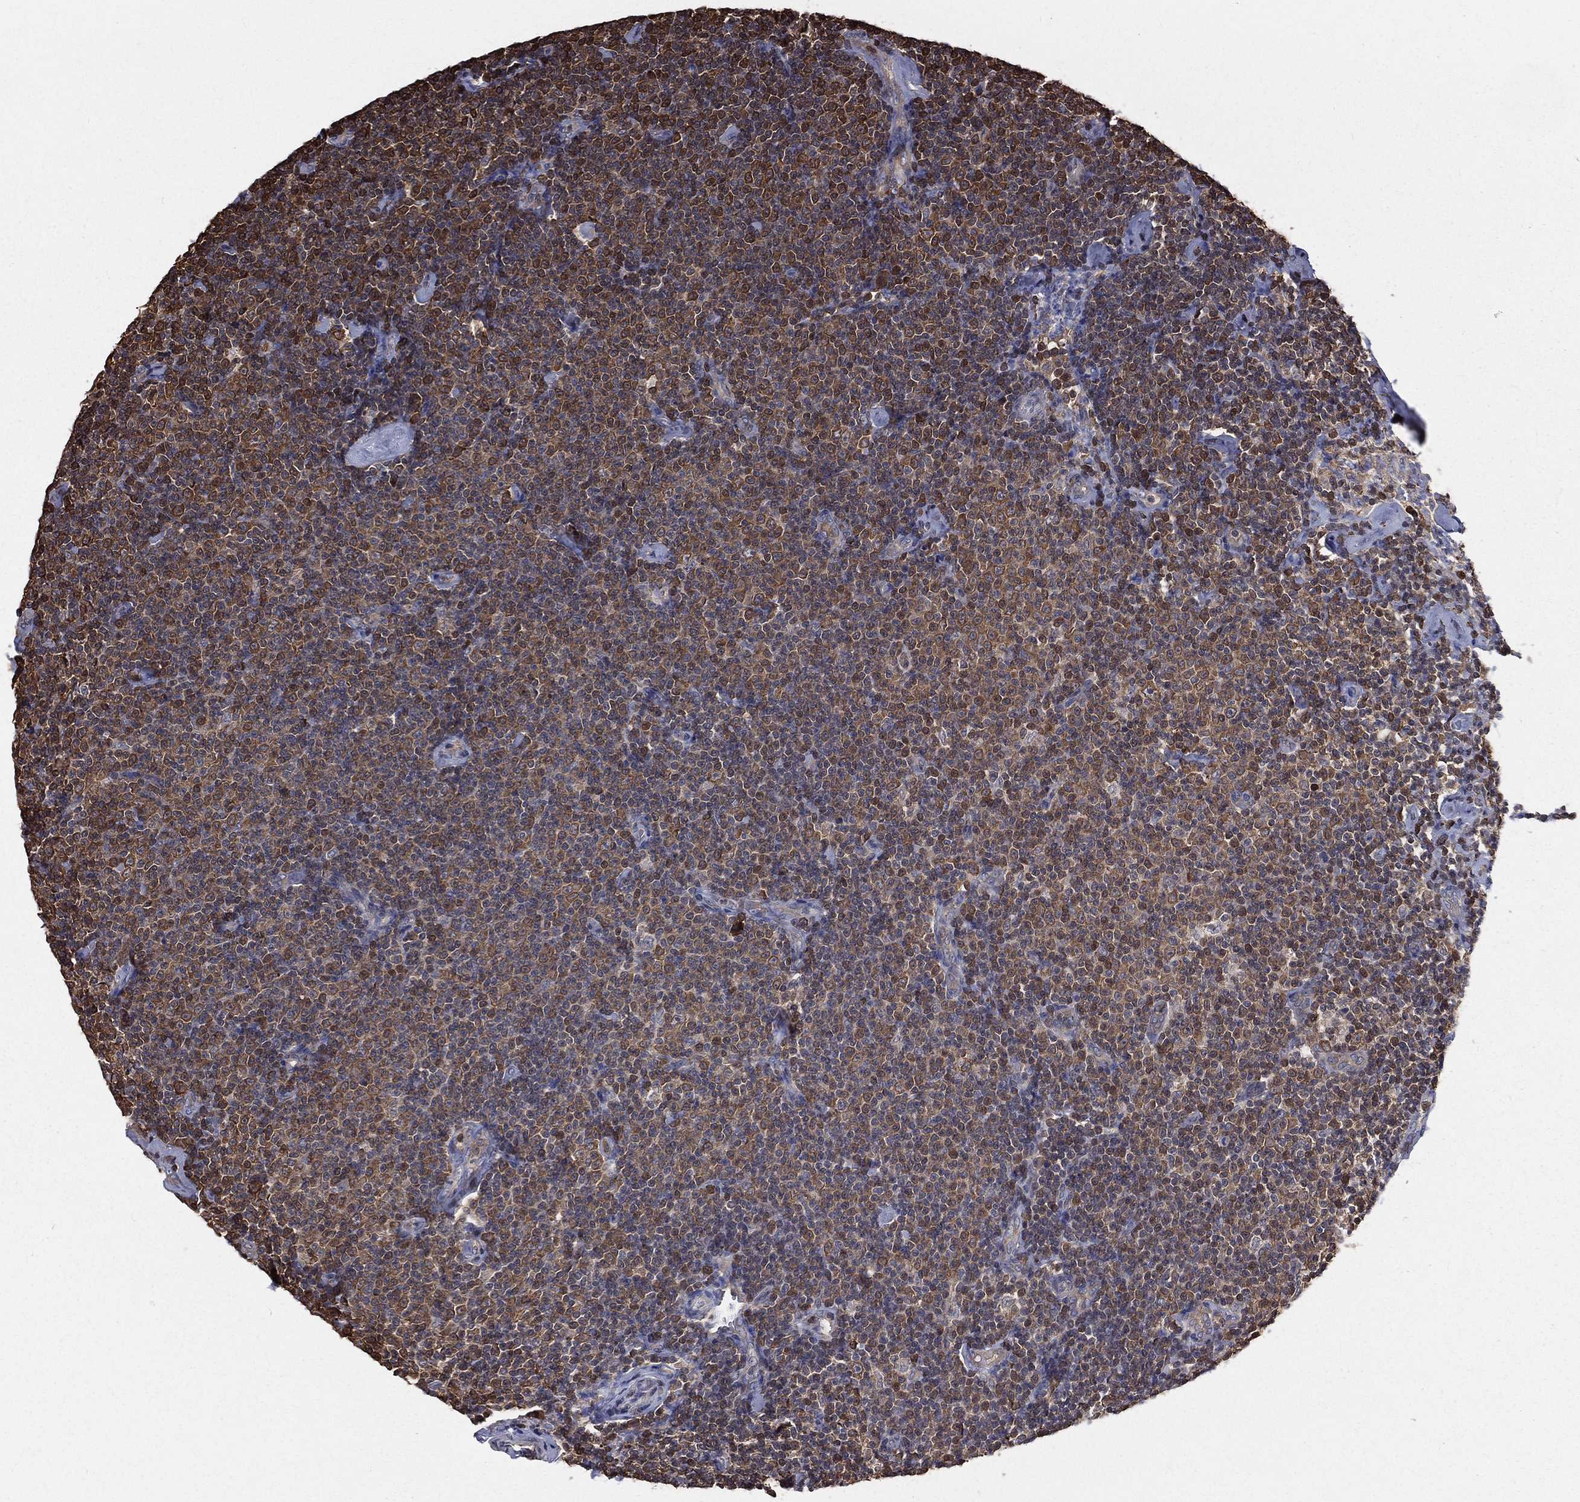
{"staining": {"intensity": "moderate", "quantity": "25%-75%", "location": "cytoplasmic/membranous,nuclear"}, "tissue": "lymphoma", "cell_type": "Tumor cells", "image_type": "cancer", "snomed": [{"axis": "morphology", "description": "Malignant lymphoma, non-Hodgkin's type, Low grade"}, {"axis": "topography", "description": "Lymph node"}], "caption": "Approximately 25%-75% of tumor cells in low-grade malignant lymphoma, non-Hodgkin's type reveal moderate cytoplasmic/membranous and nuclear protein staining as visualized by brown immunohistochemical staining.", "gene": "TBC1D2", "patient": {"sex": "male", "age": 81}}